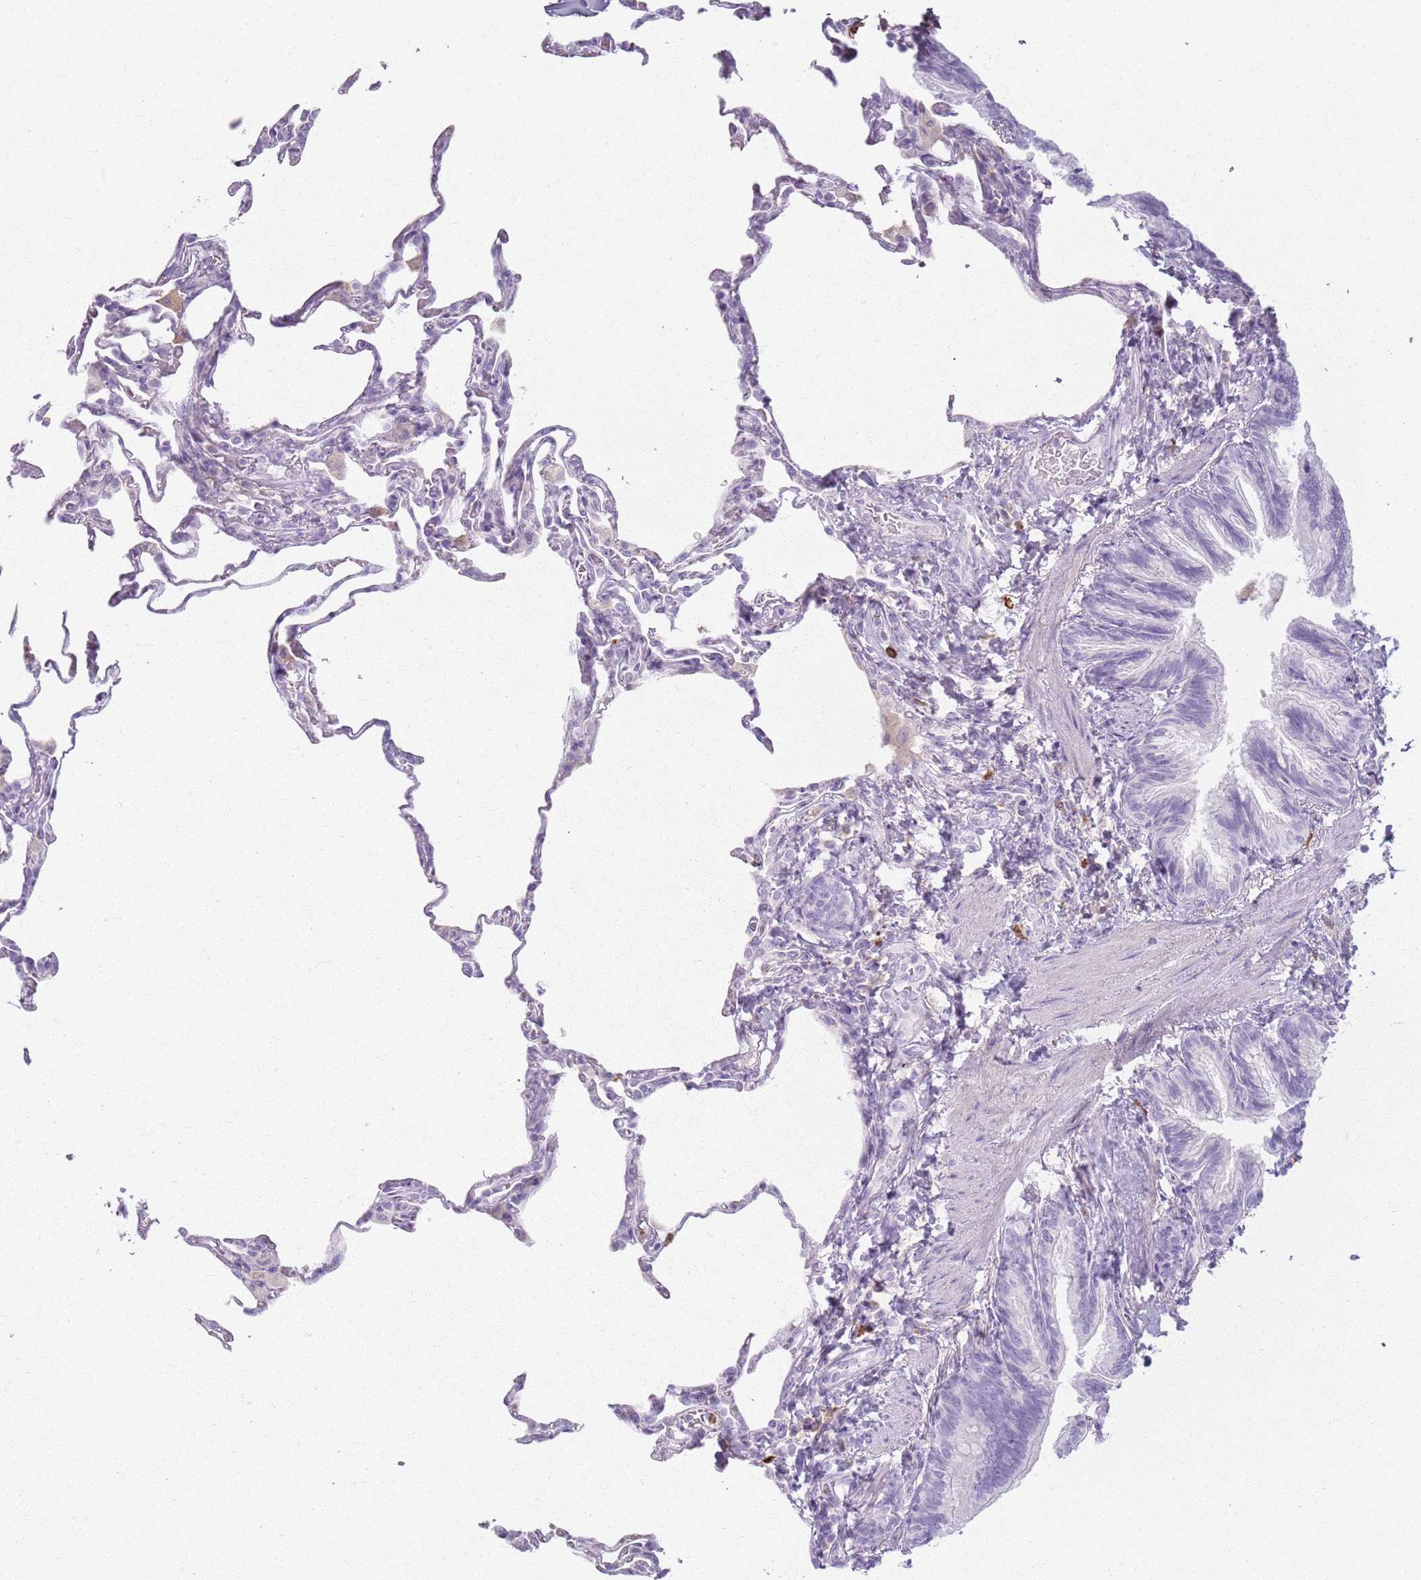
{"staining": {"intensity": "negative", "quantity": "none", "location": "none"}, "tissue": "lung", "cell_type": "Alveolar cells", "image_type": "normal", "snomed": [{"axis": "morphology", "description": "Normal tissue, NOS"}, {"axis": "topography", "description": "Lung"}], "caption": "The IHC photomicrograph has no significant staining in alveolar cells of lung. (Brightfield microscopy of DAB immunohistochemistry (IHC) at high magnification).", "gene": "GDPGP1", "patient": {"sex": "male", "age": 20}}